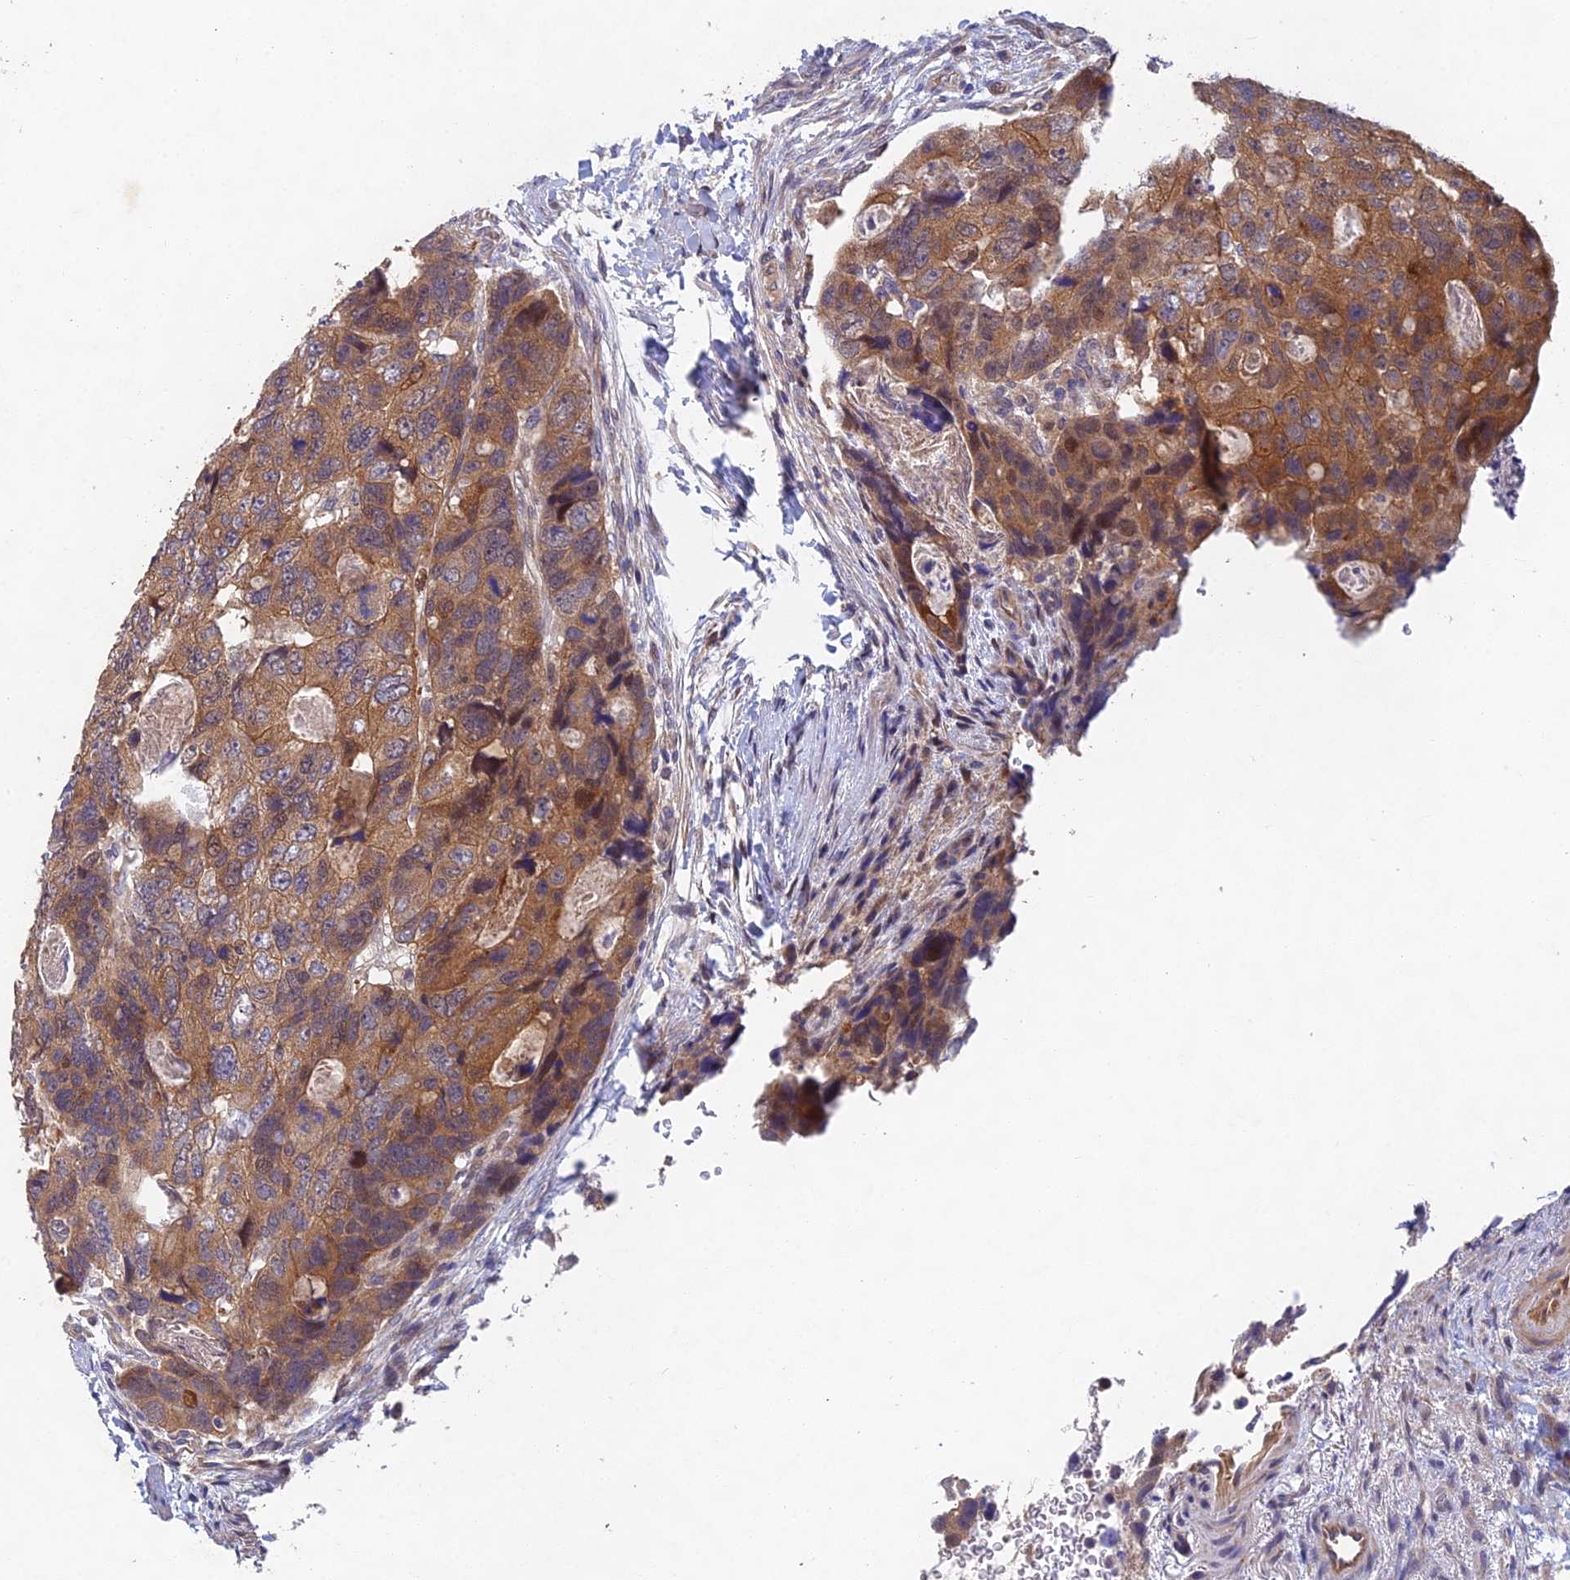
{"staining": {"intensity": "moderate", "quantity": "25%-75%", "location": "cytoplasmic/membranous"}, "tissue": "colorectal cancer", "cell_type": "Tumor cells", "image_type": "cancer", "snomed": [{"axis": "morphology", "description": "Adenocarcinoma, NOS"}, {"axis": "topography", "description": "Rectum"}], "caption": "A medium amount of moderate cytoplasmic/membranous expression is seen in about 25%-75% of tumor cells in colorectal adenocarcinoma tissue.", "gene": "NSMCE1", "patient": {"sex": "male", "age": 59}}